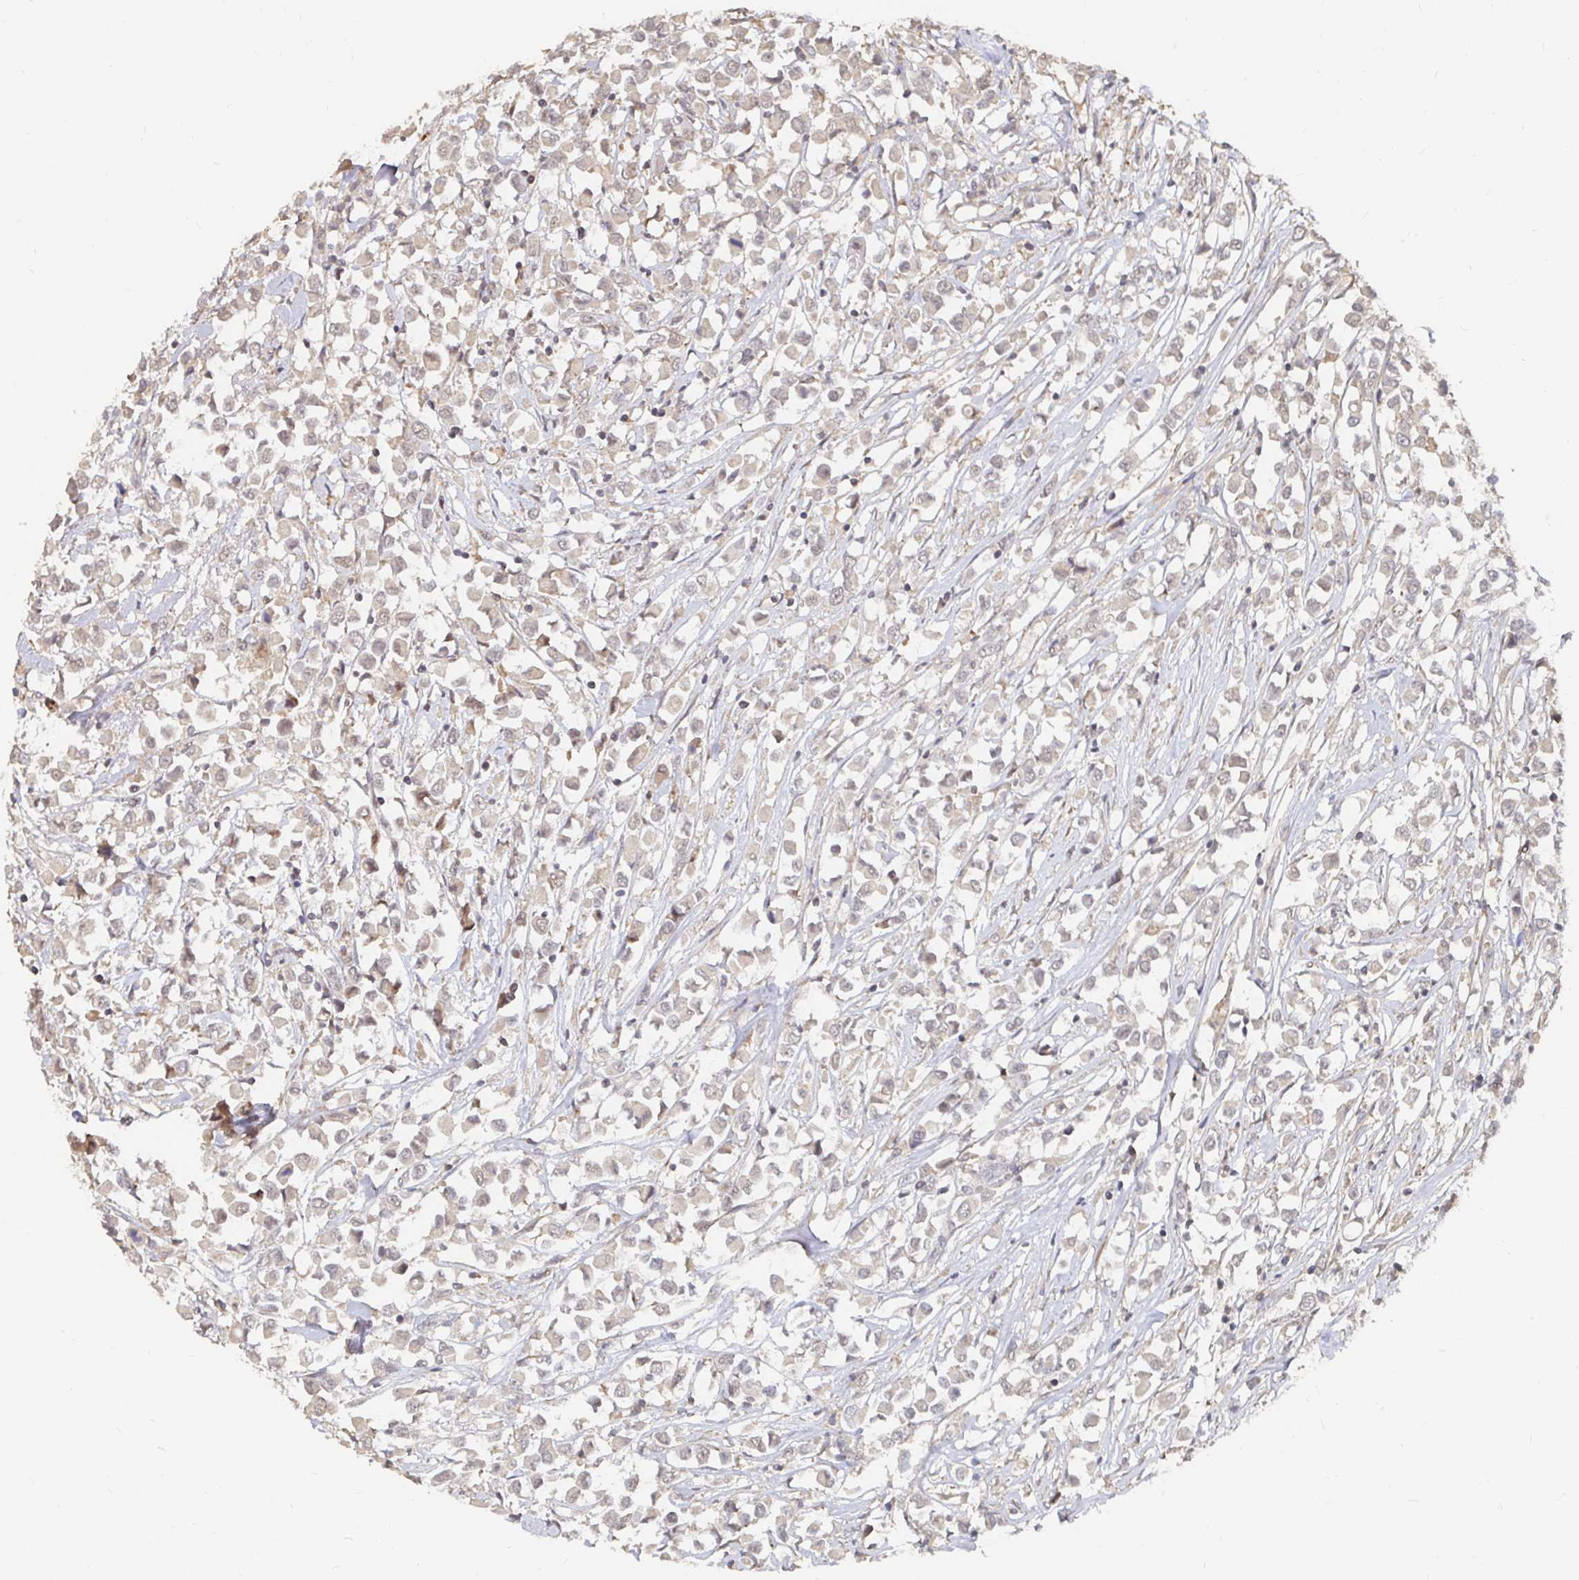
{"staining": {"intensity": "weak", "quantity": "25%-75%", "location": "cytoplasmic/membranous"}, "tissue": "breast cancer", "cell_type": "Tumor cells", "image_type": "cancer", "snomed": [{"axis": "morphology", "description": "Duct carcinoma"}, {"axis": "topography", "description": "Breast"}], "caption": "This photomicrograph shows immunohistochemistry staining of breast cancer (intraductal carcinoma), with low weak cytoplasmic/membranous expression in about 25%-75% of tumor cells.", "gene": "LRP5", "patient": {"sex": "female", "age": 61}}